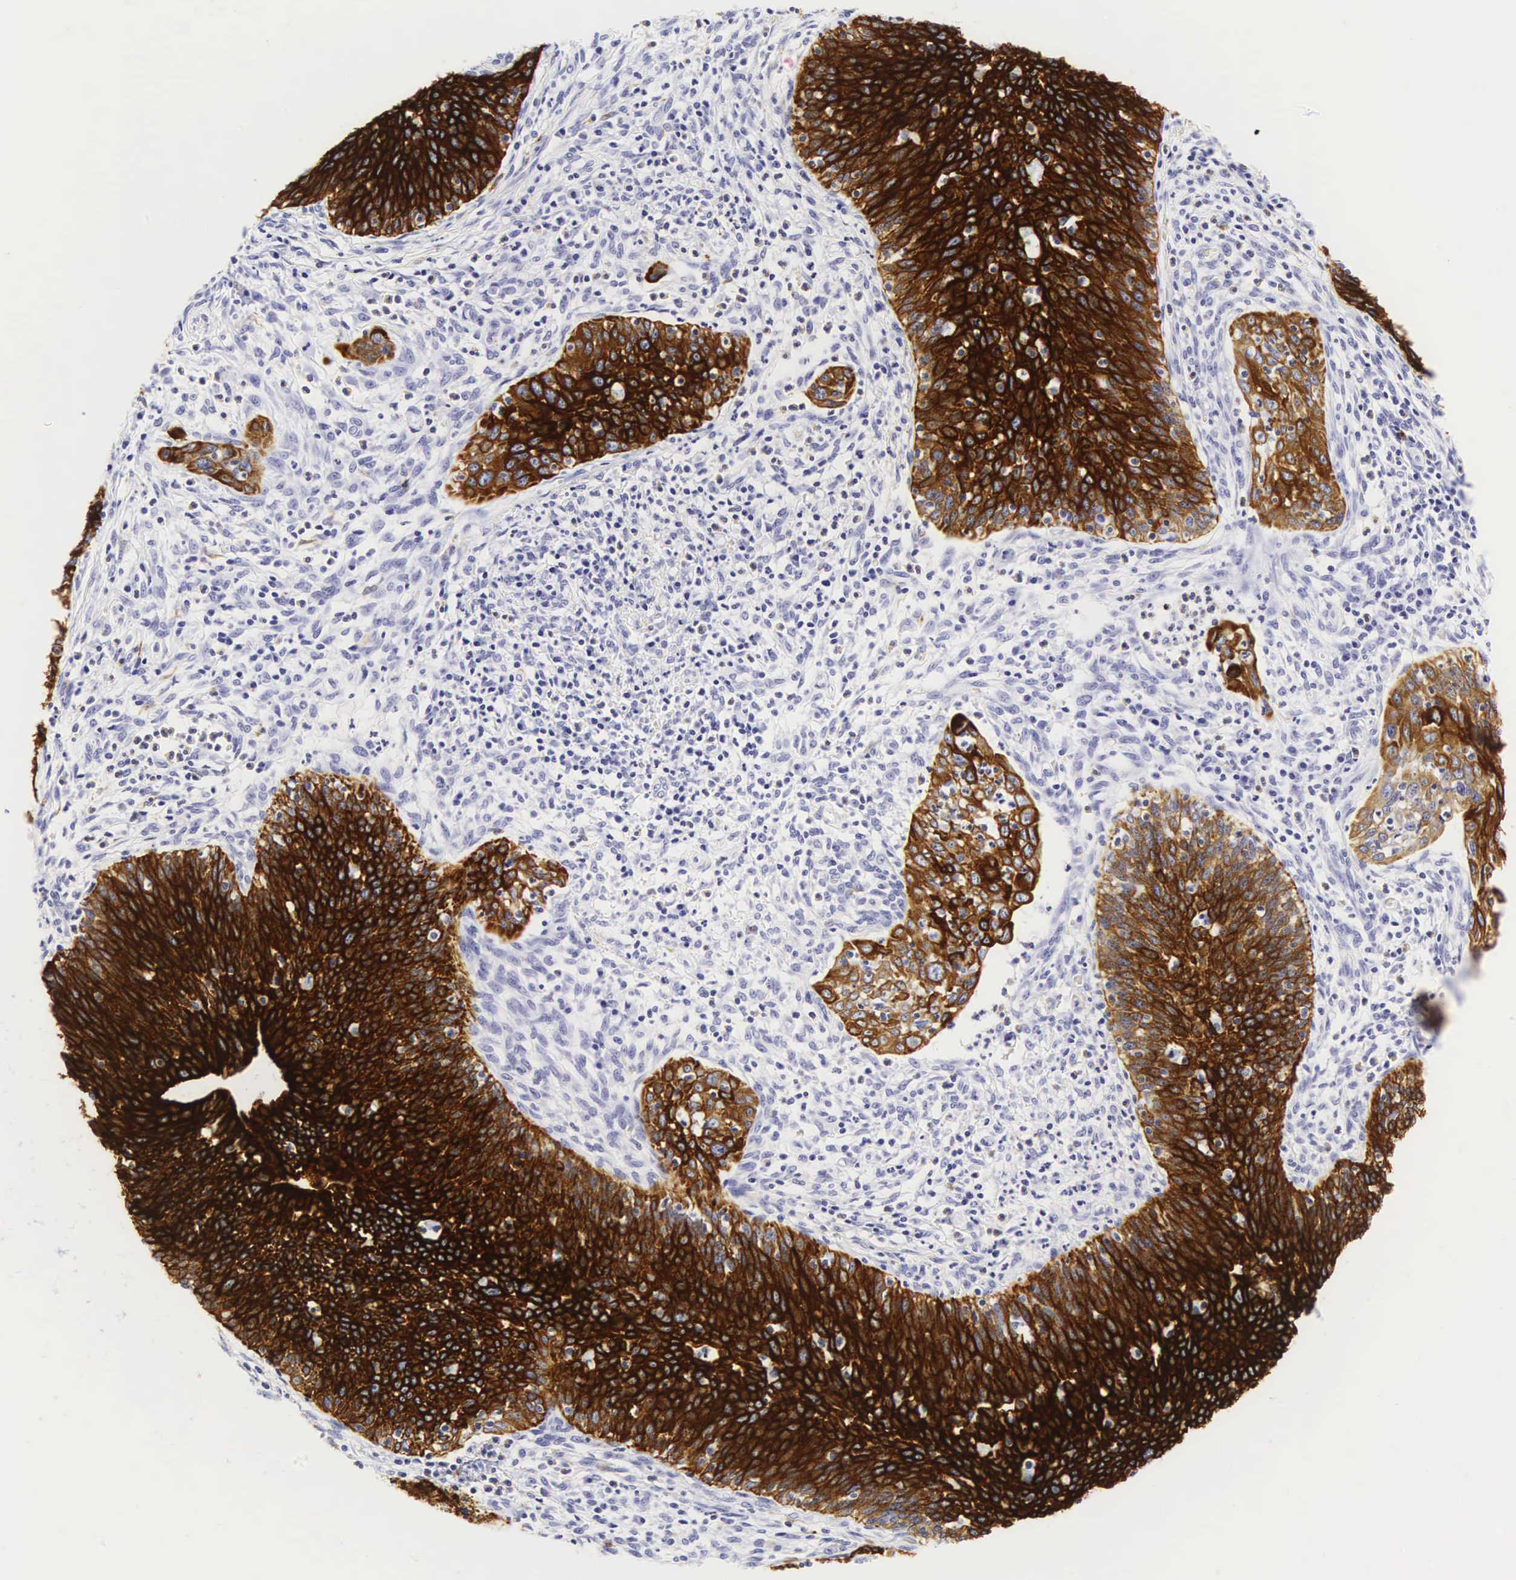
{"staining": {"intensity": "strong", "quantity": ">75%", "location": "cytoplasmic/membranous"}, "tissue": "cervical cancer", "cell_type": "Tumor cells", "image_type": "cancer", "snomed": [{"axis": "morphology", "description": "Squamous cell carcinoma, NOS"}, {"axis": "topography", "description": "Cervix"}], "caption": "A high-resolution histopathology image shows immunohistochemistry staining of cervical cancer, which reveals strong cytoplasmic/membranous expression in approximately >75% of tumor cells. The staining is performed using DAB (3,3'-diaminobenzidine) brown chromogen to label protein expression. The nuclei are counter-stained blue using hematoxylin.", "gene": "KRT18", "patient": {"sex": "female", "age": 41}}